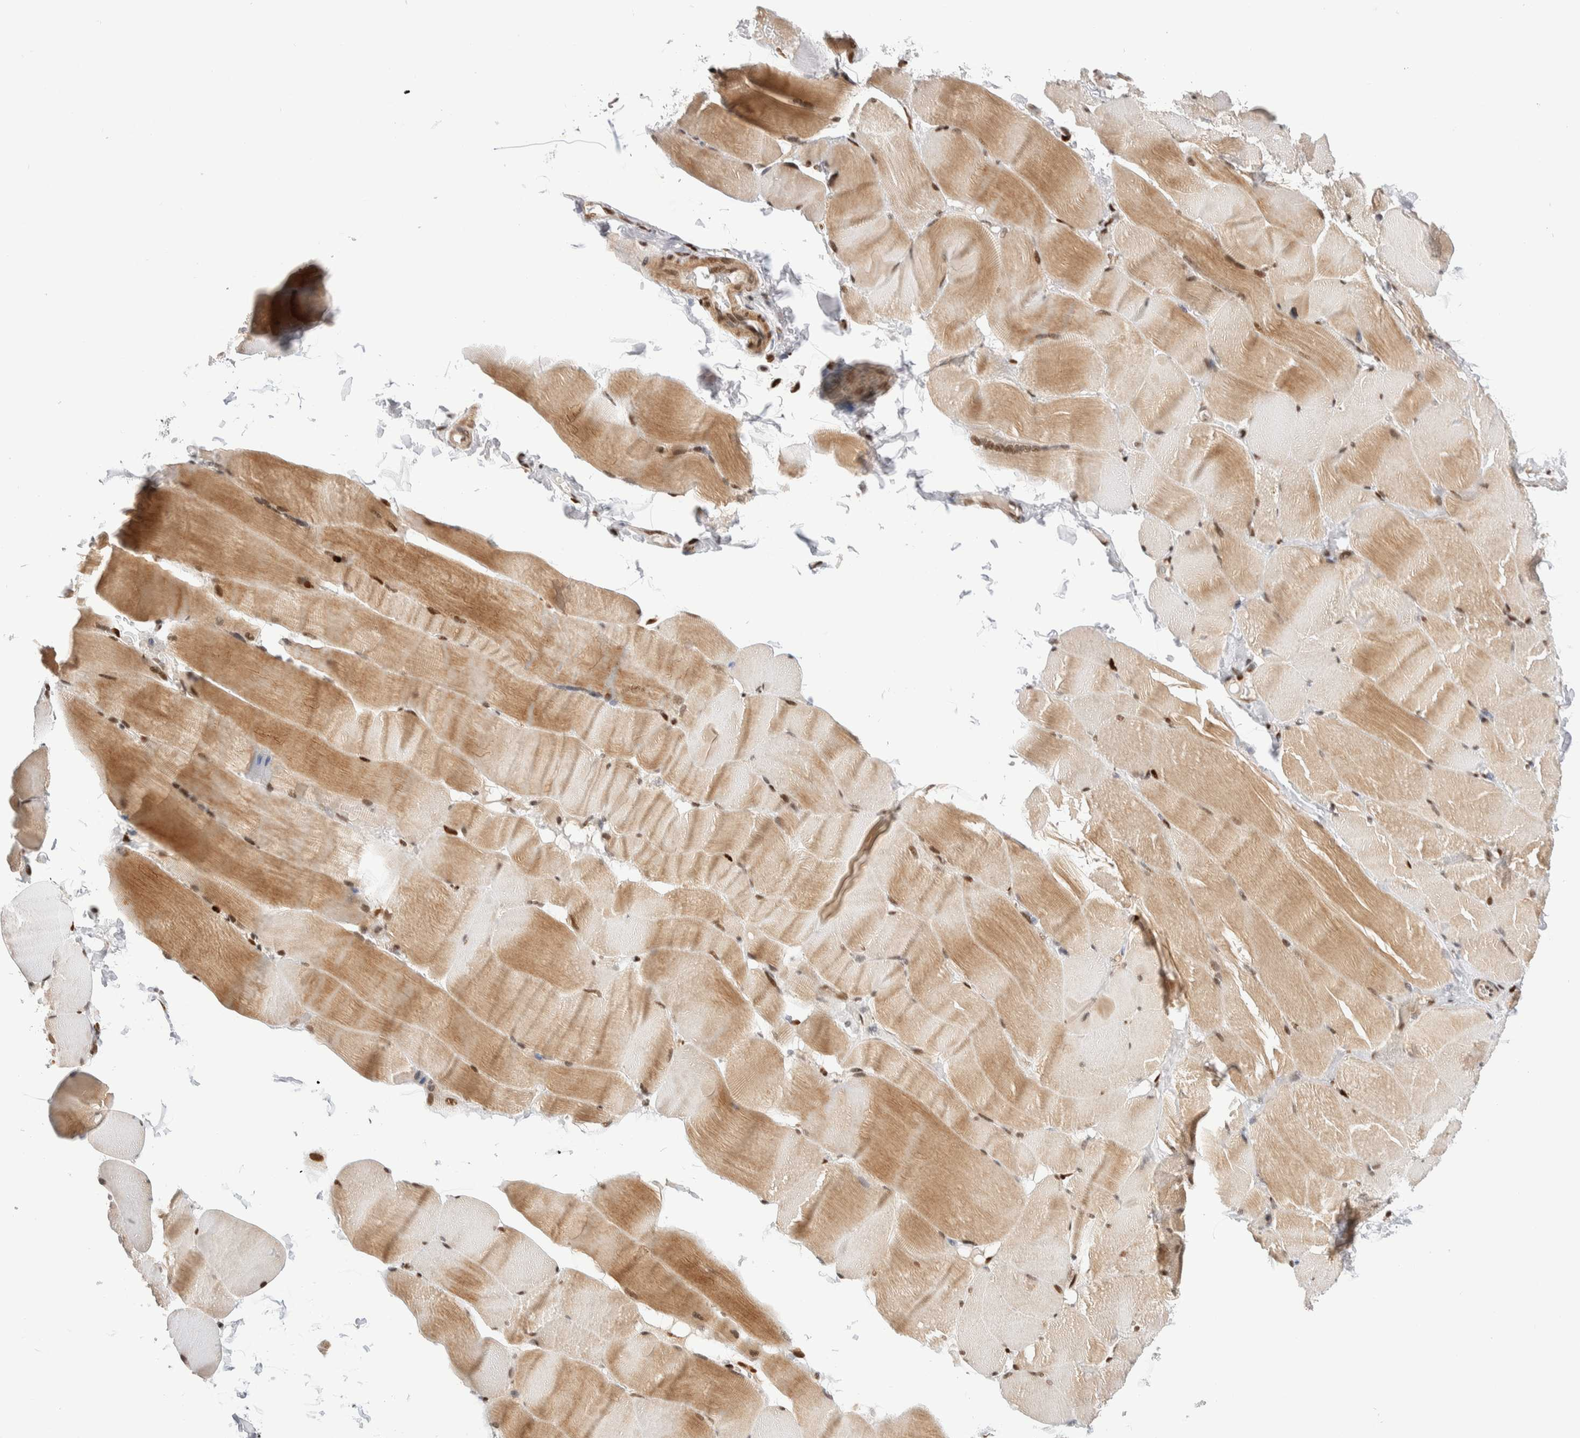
{"staining": {"intensity": "moderate", "quantity": "25%-75%", "location": "cytoplasmic/membranous,nuclear"}, "tissue": "skeletal muscle", "cell_type": "Myocytes", "image_type": "normal", "snomed": [{"axis": "morphology", "description": "Normal tissue, NOS"}, {"axis": "topography", "description": "Skin"}, {"axis": "topography", "description": "Skeletal muscle"}], "caption": "Brown immunohistochemical staining in unremarkable skeletal muscle demonstrates moderate cytoplasmic/membranous,nuclear expression in approximately 25%-75% of myocytes. Ihc stains the protein in brown and the nuclei are stained blue.", "gene": "NSMAF", "patient": {"sex": "male", "age": 83}}